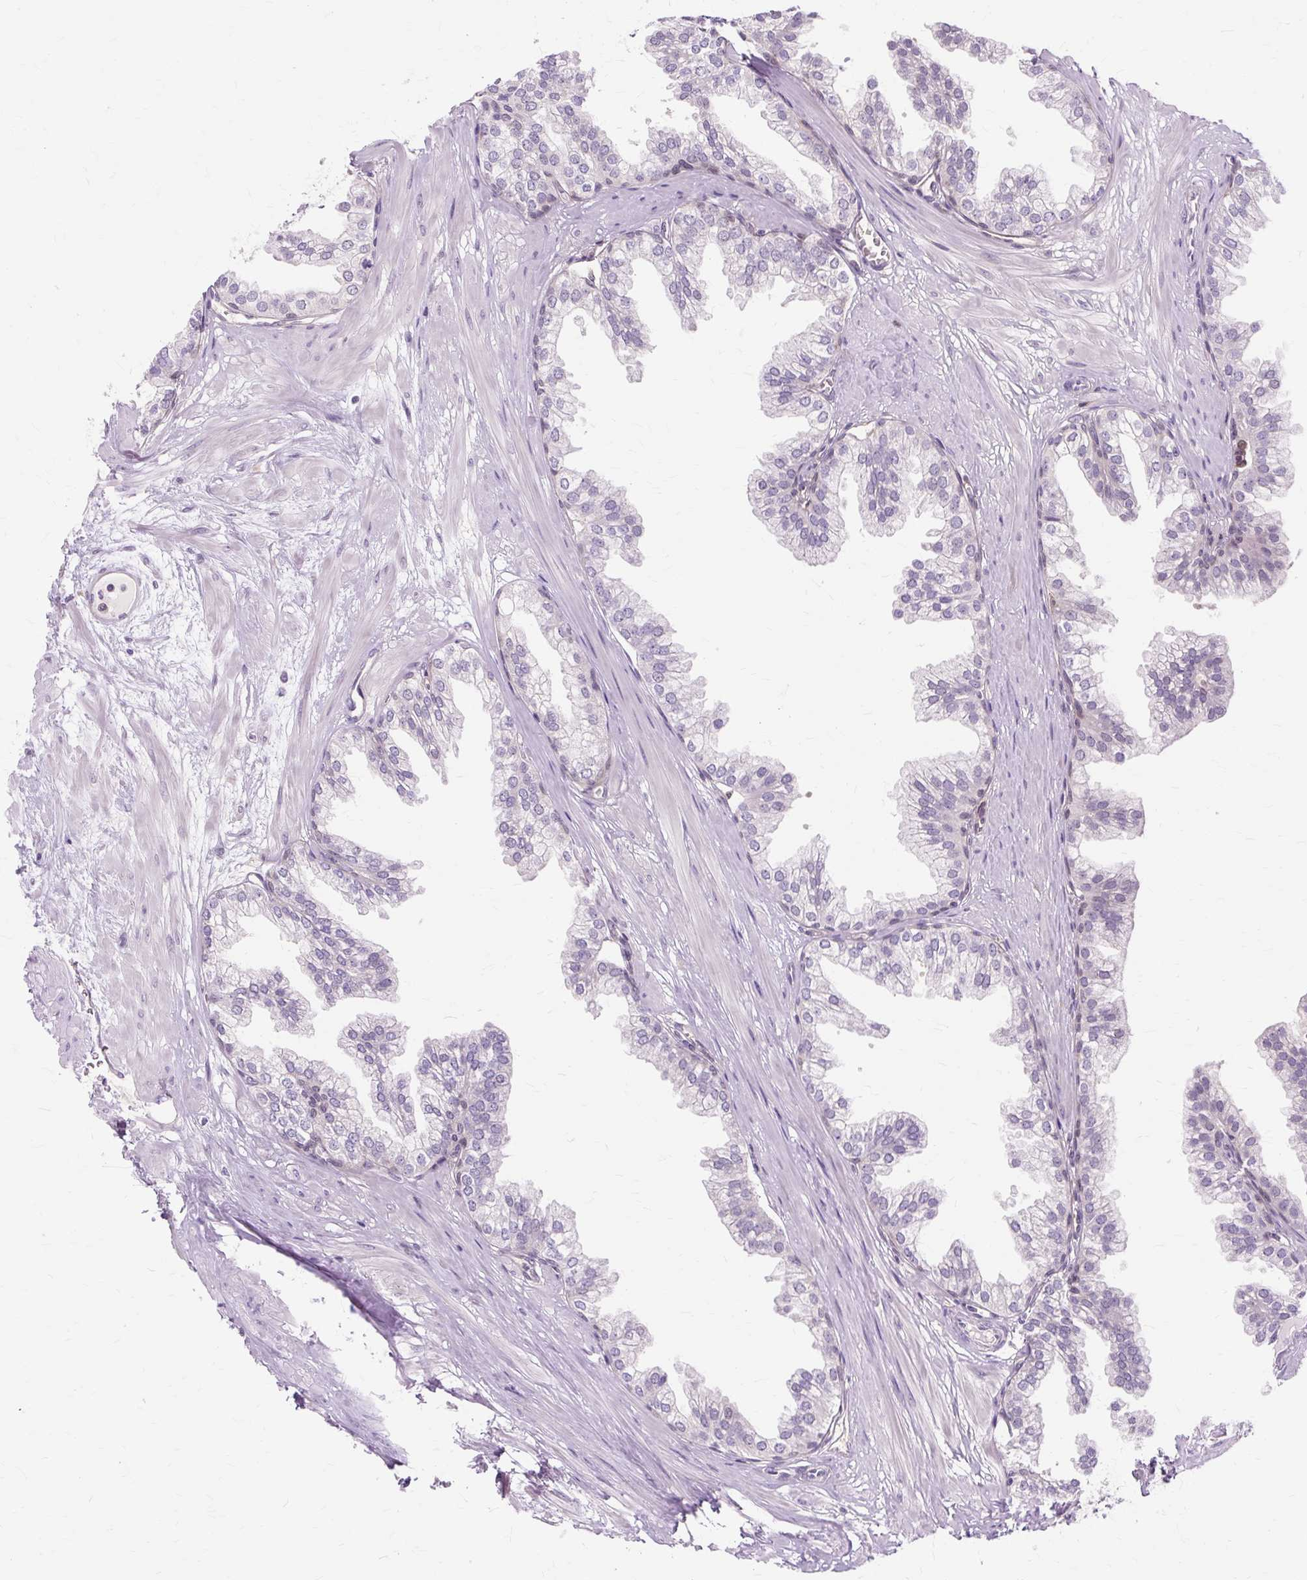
{"staining": {"intensity": "negative", "quantity": "none", "location": "none"}, "tissue": "prostate", "cell_type": "Glandular cells", "image_type": "normal", "snomed": [{"axis": "morphology", "description": "Normal tissue, NOS"}, {"axis": "topography", "description": "Prostate"}, {"axis": "topography", "description": "Peripheral nerve tissue"}], "caption": "Immunohistochemistry of normal prostate exhibits no staining in glandular cells.", "gene": "ZNF35", "patient": {"sex": "male", "age": 55}}